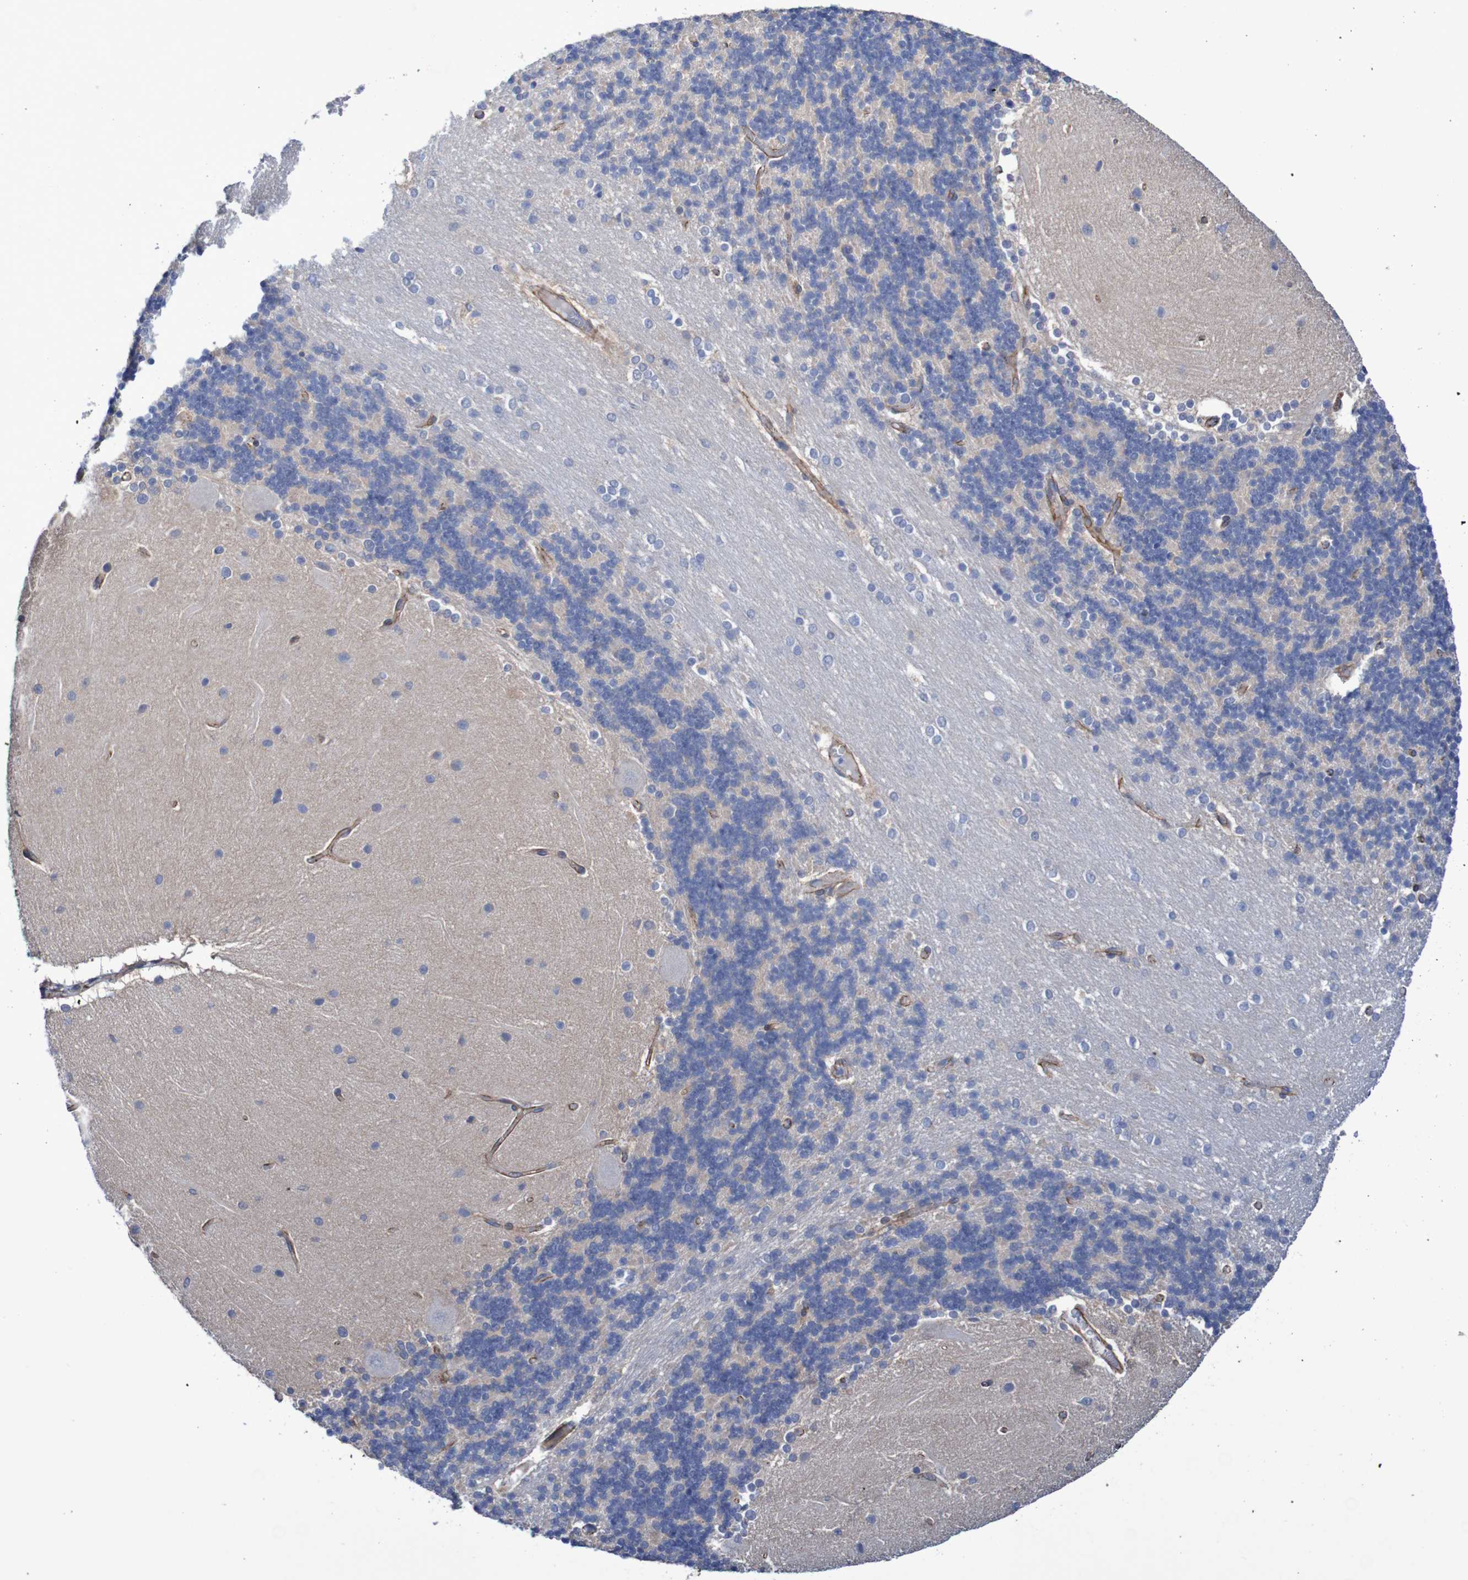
{"staining": {"intensity": "negative", "quantity": "none", "location": "none"}, "tissue": "cerebellum", "cell_type": "Cells in granular layer", "image_type": "normal", "snomed": [{"axis": "morphology", "description": "Normal tissue, NOS"}, {"axis": "topography", "description": "Cerebellum"}], "caption": "The micrograph shows no significant positivity in cells in granular layer of cerebellum.", "gene": "NECTIN2", "patient": {"sex": "female", "age": 54}}